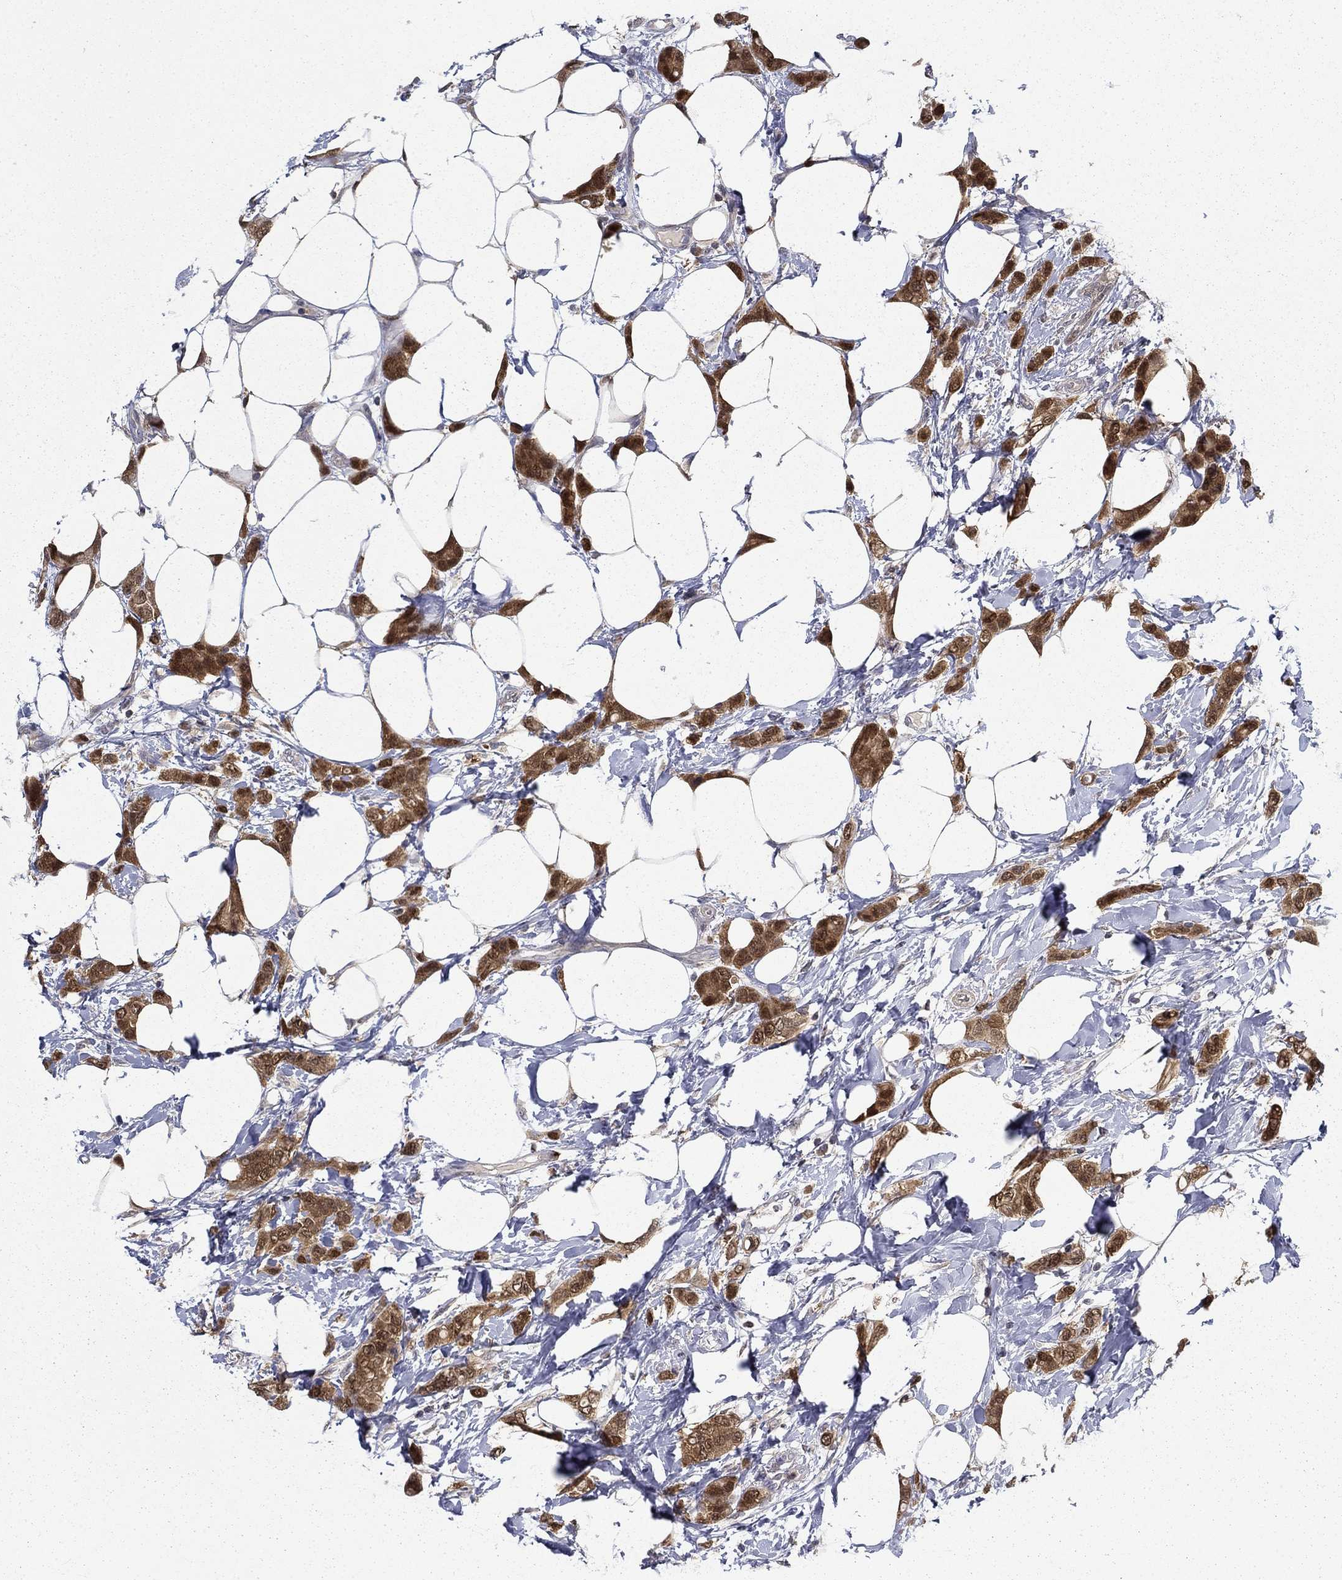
{"staining": {"intensity": "moderate", "quantity": ">75%", "location": "cytoplasmic/membranous,nuclear"}, "tissue": "breast cancer", "cell_type": "Tumor cells", "image_type": "cancer", "snomed": [{"axis": "morphology", "description": "Lobular carcinoma"}, {"axis": "topography", "description": "Breast"}], "caption": "Lobular carcinoma (breast) was stained to show a protein in brown. There is medium levels of moderate cytoplasmic/membranous and nuclear expression in approximately >75% of tumor cells.", "gene": "NIT2", "patient": {"sex": "female", "age": 66}}